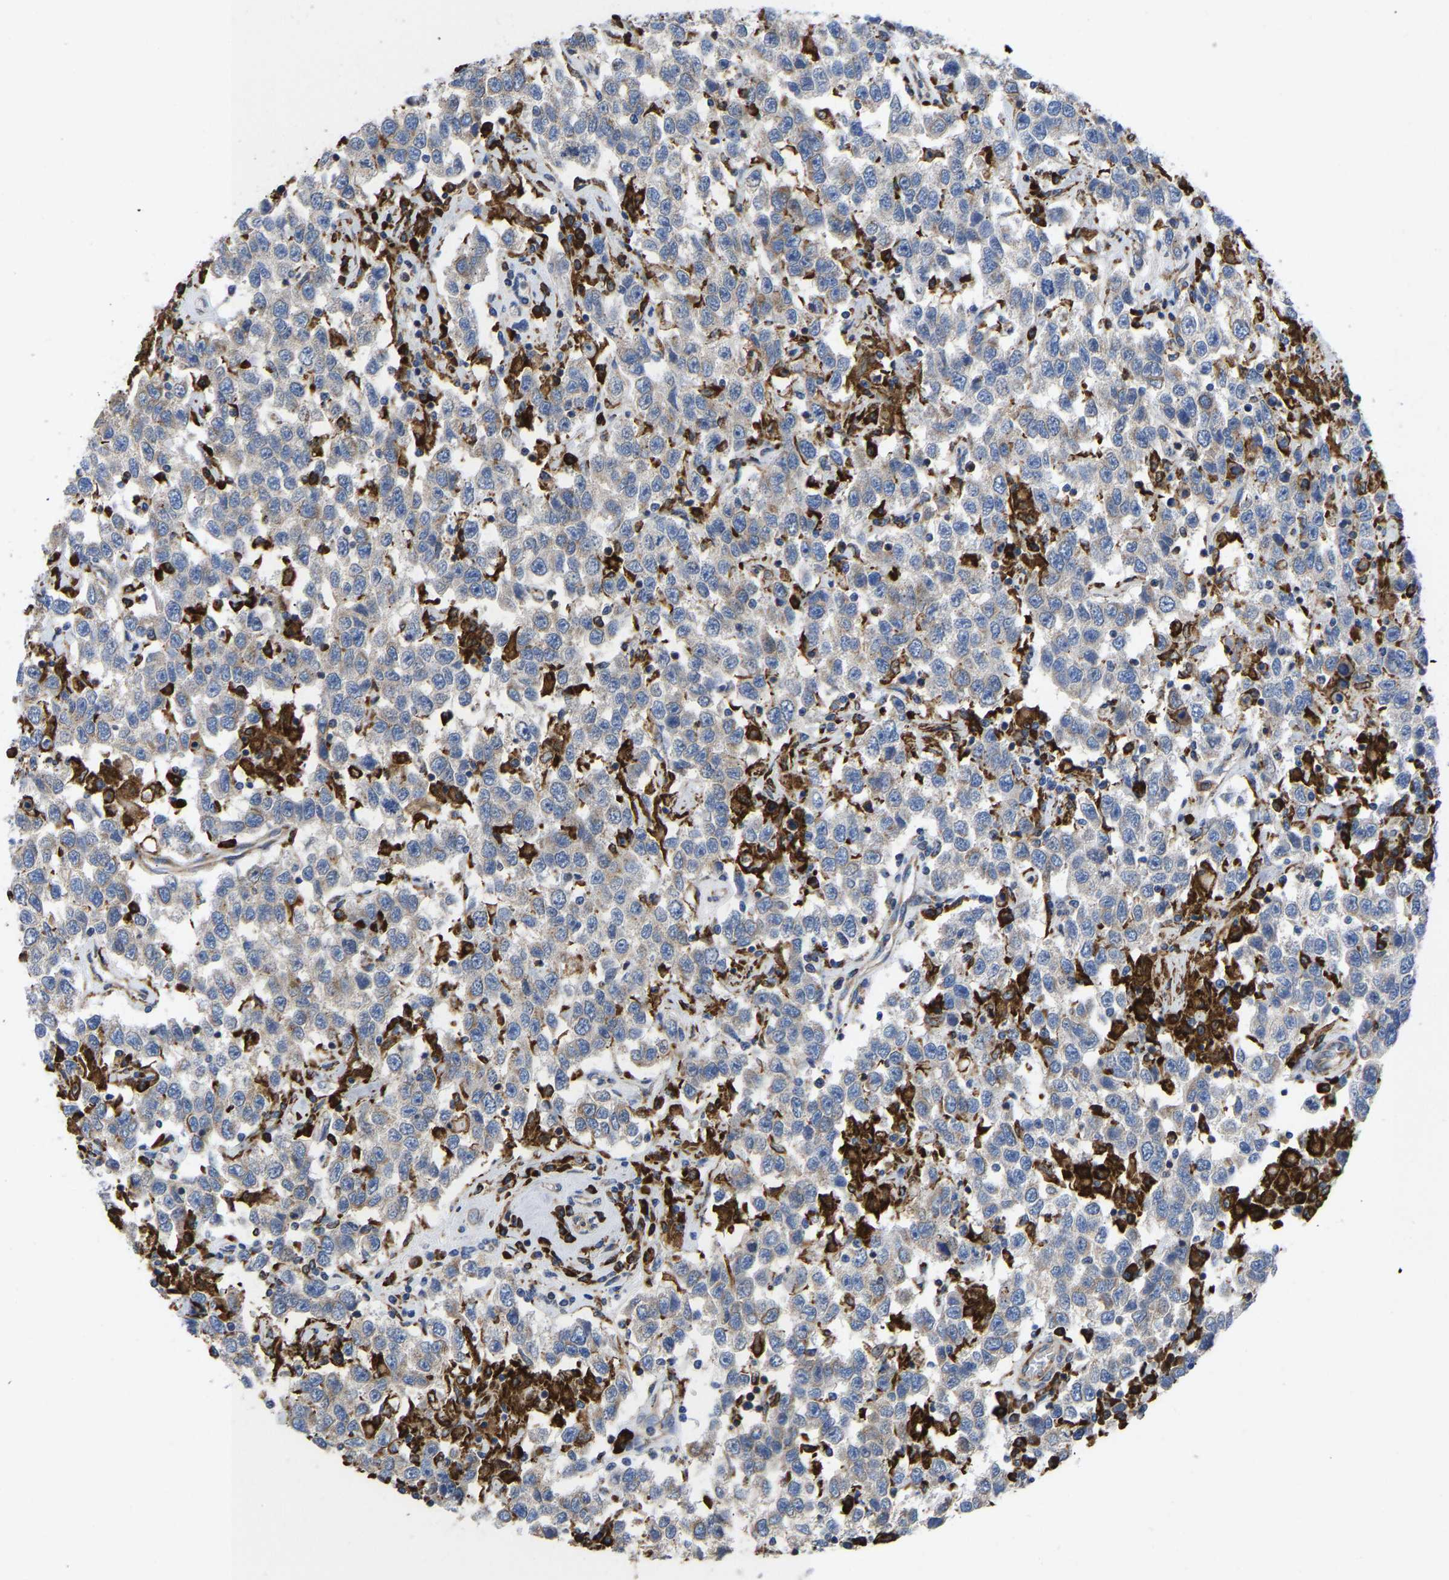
{"staining": {"intensity": "negative", "quantity": "none", "location": "none"}, "tissue": "testis cancer", "cell_type": "Tumor cells", "image_type": "cancer", "snomed": [{"axis": "morphology", "description": "Seminoma, NOS"}, {"axis": "topography", "description": "Testis"}], "caption": "Testis seminoma stained for a protein using IHC reveals no expression tumor cells.", "gene": "P4HB", "patient": {"sex": "male", "age": 41}}